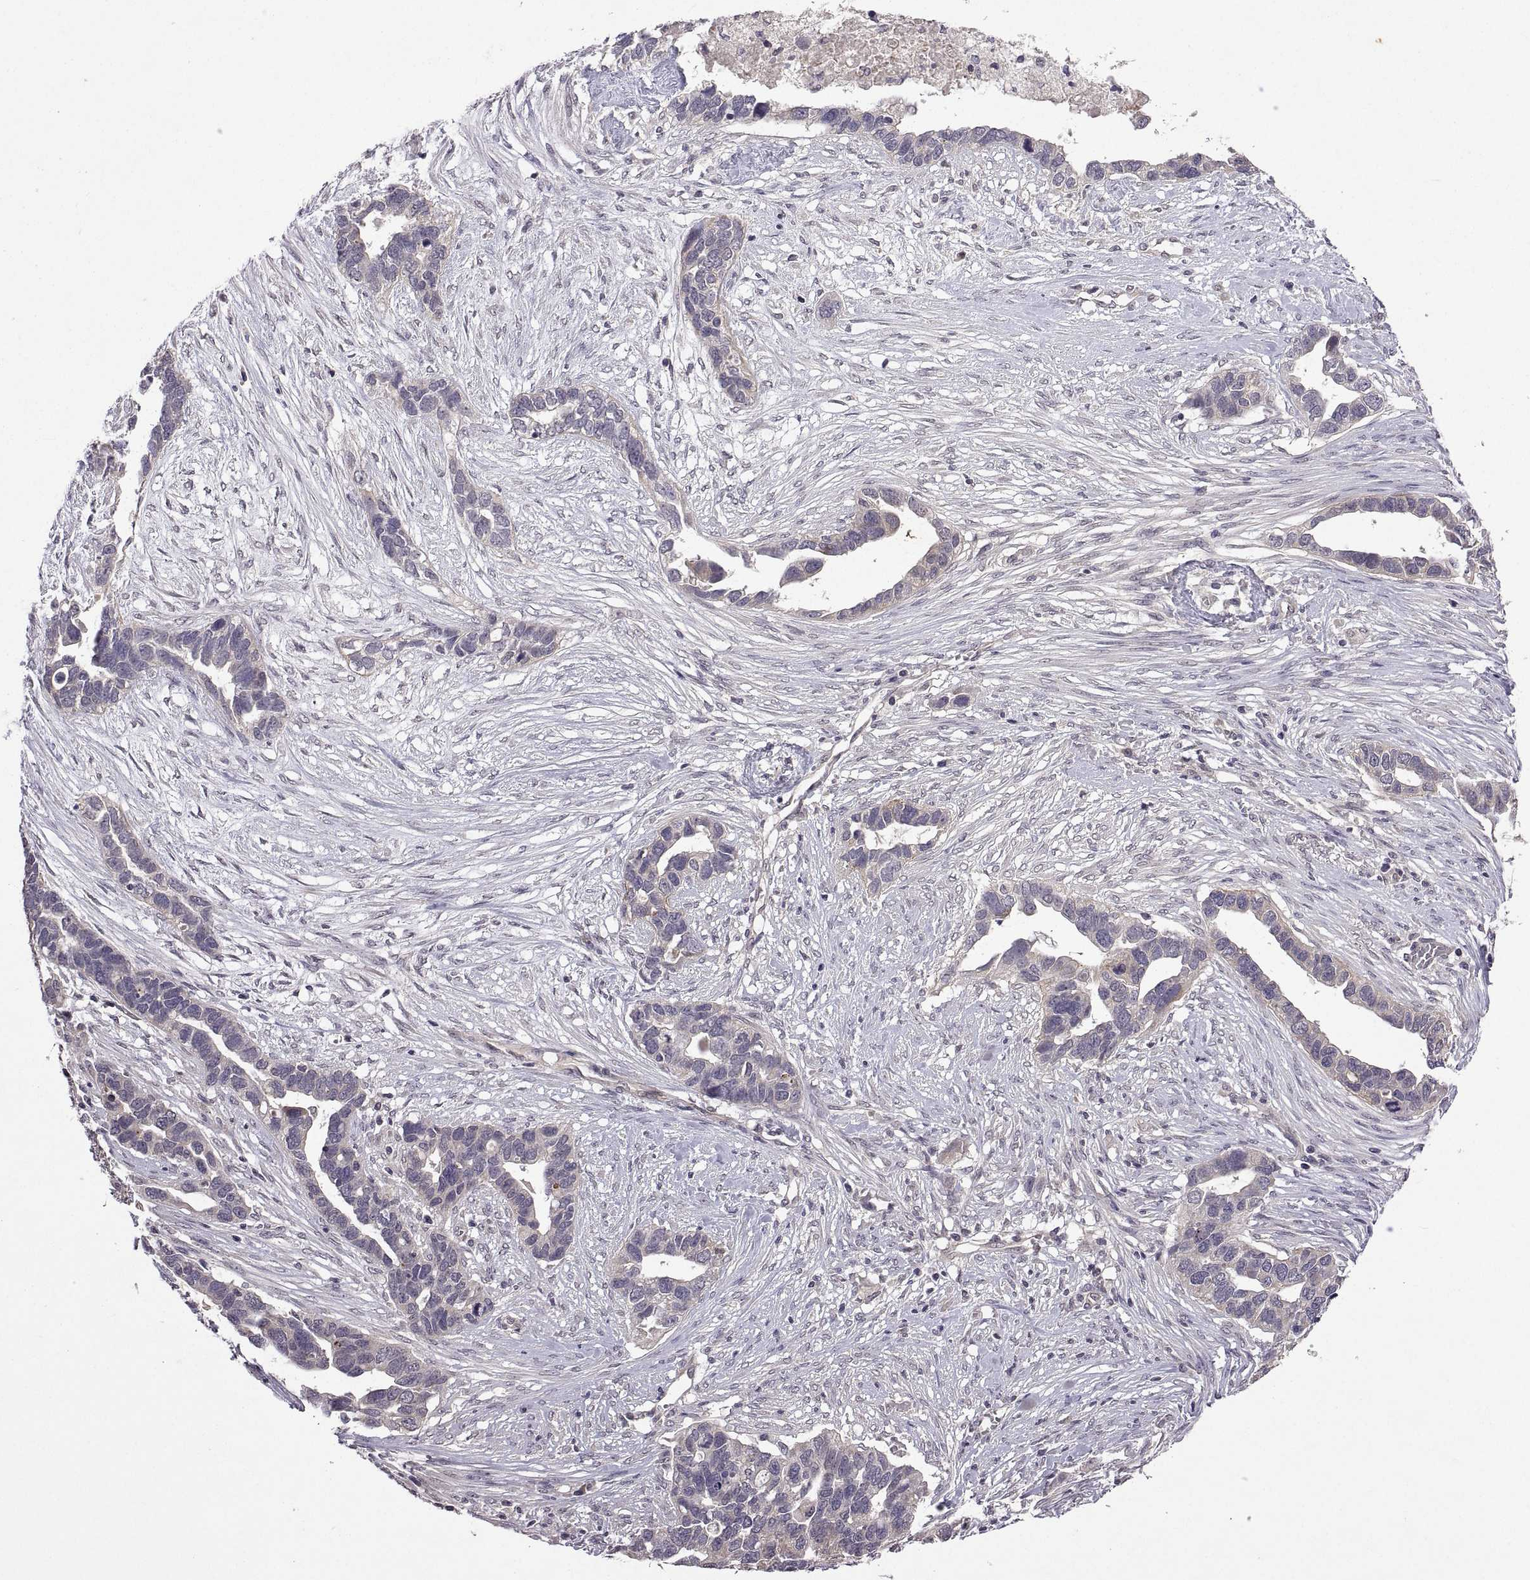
{"staining": {"intensity": "negative", "quantity": "none", "location": "none"}, "tissue": "ovarian cancer", "cell_type": "Tumor cells", "image_type": "cancer", "snomed": [{"axis": "morphology", "description": "Cystadenocarcinoma, serous, NOS"}, {"axis": "topography", "description": "Ovary"}], "caption": "Immunohistochemical staining of ovarian cancer shows no significant staining in tumor cells. (Stains: DAB (3,3'-diaminobenzidine) IHC with hematoxylin counter stain, Microscopy: brightfield microscopy at high magnification).", "gene": "LAMA1", "patient": {"sex": "female", "age": 54}}